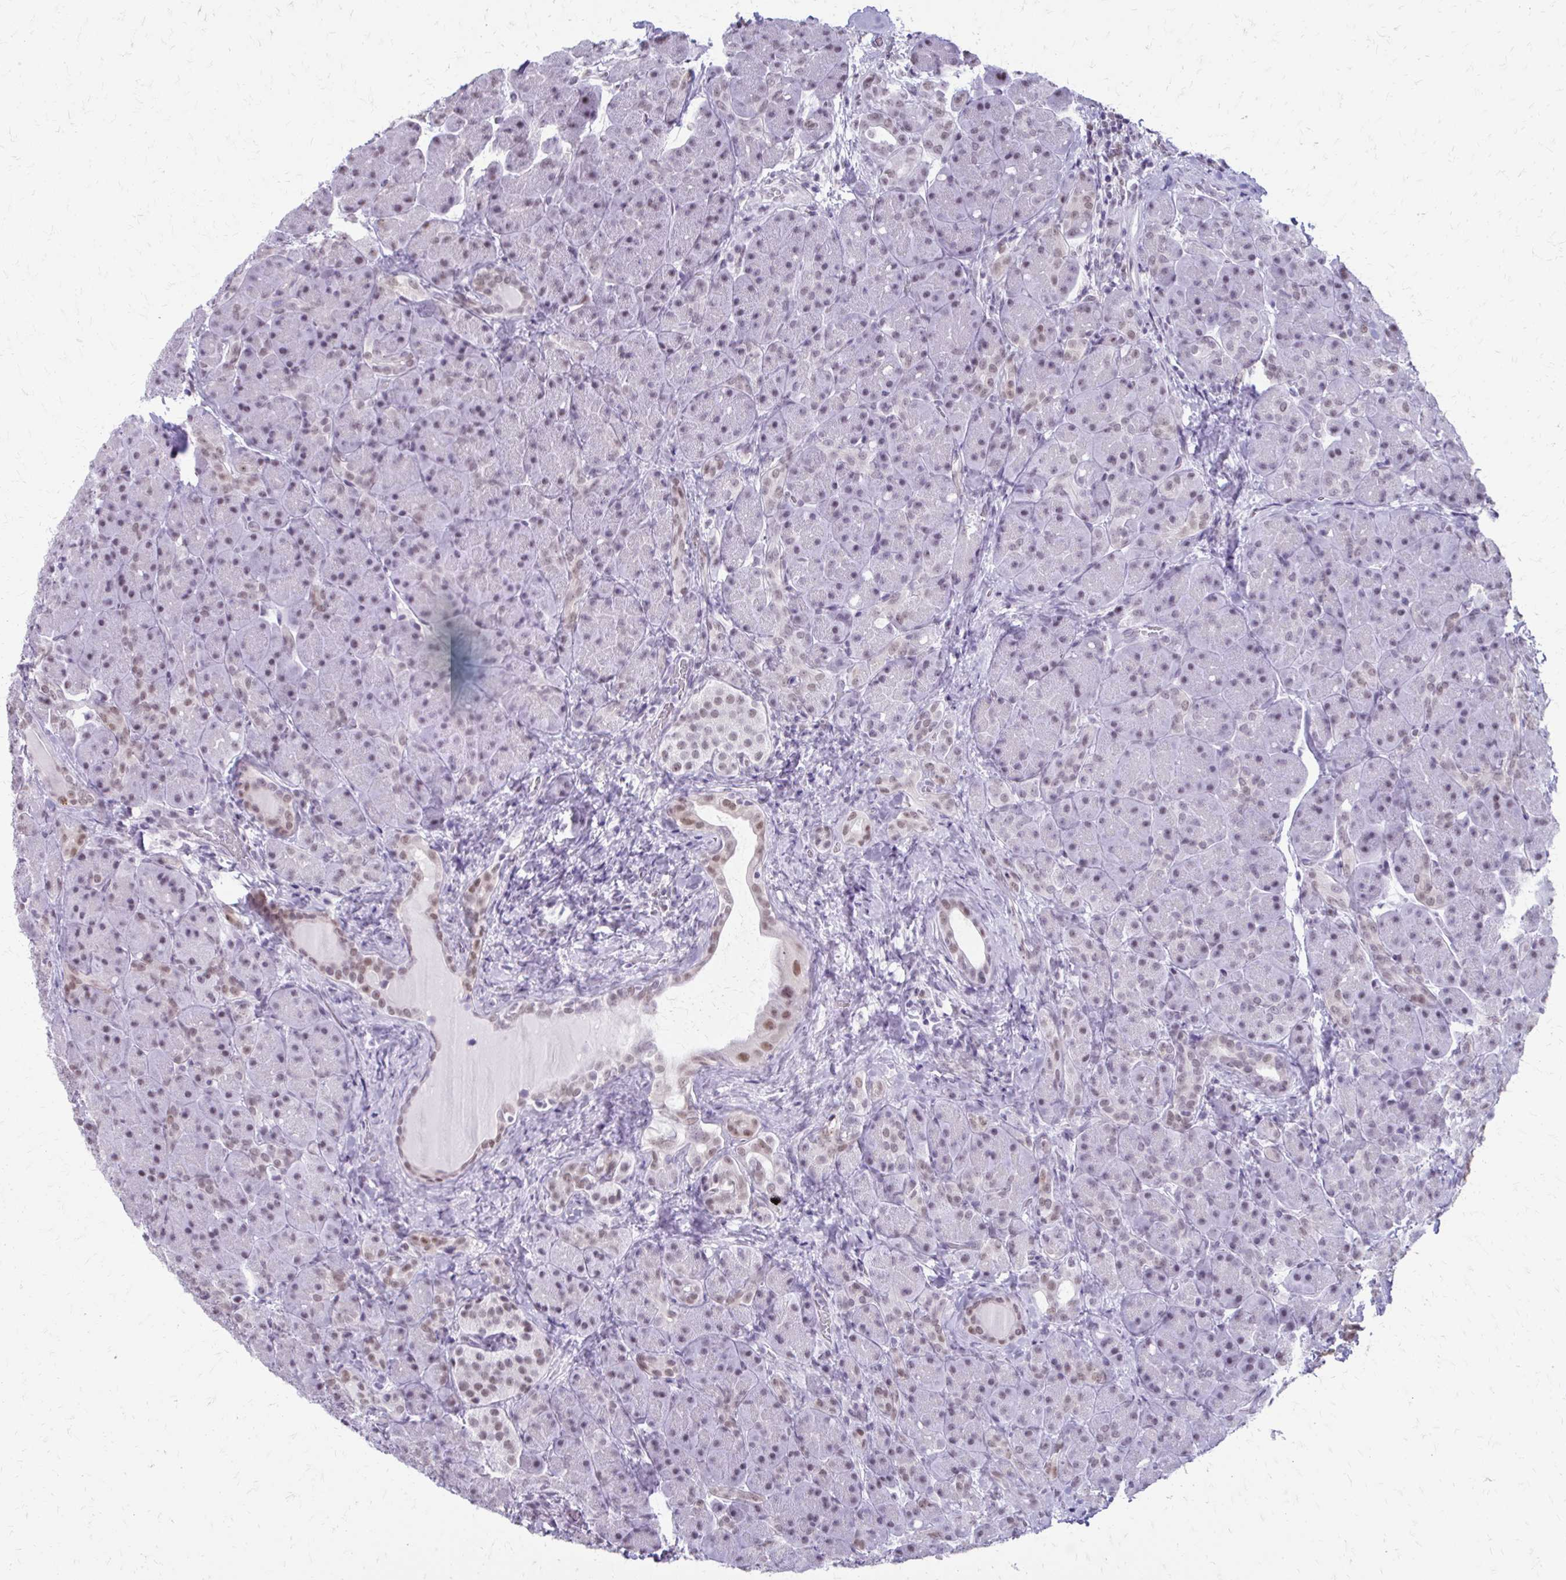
{"staining": {"intensity": "weak", "quantity": "<25%", "location": "nuclear"}, "tissue": "pancreas", "cell_type": "Exocrine glandular cells", "image_type": "normal", "snomed": [{"axis": "morphology", "description": "Normal tissue, NOS"}, {"axis": "topography", "description": "Pancreas"}], "caption": "Immunohistochemical staining of benign pancreas displays no significant positivity in exocrine glandular cells.", "gene": "SS18", "patient": {"sex": "male", "age": 55}}